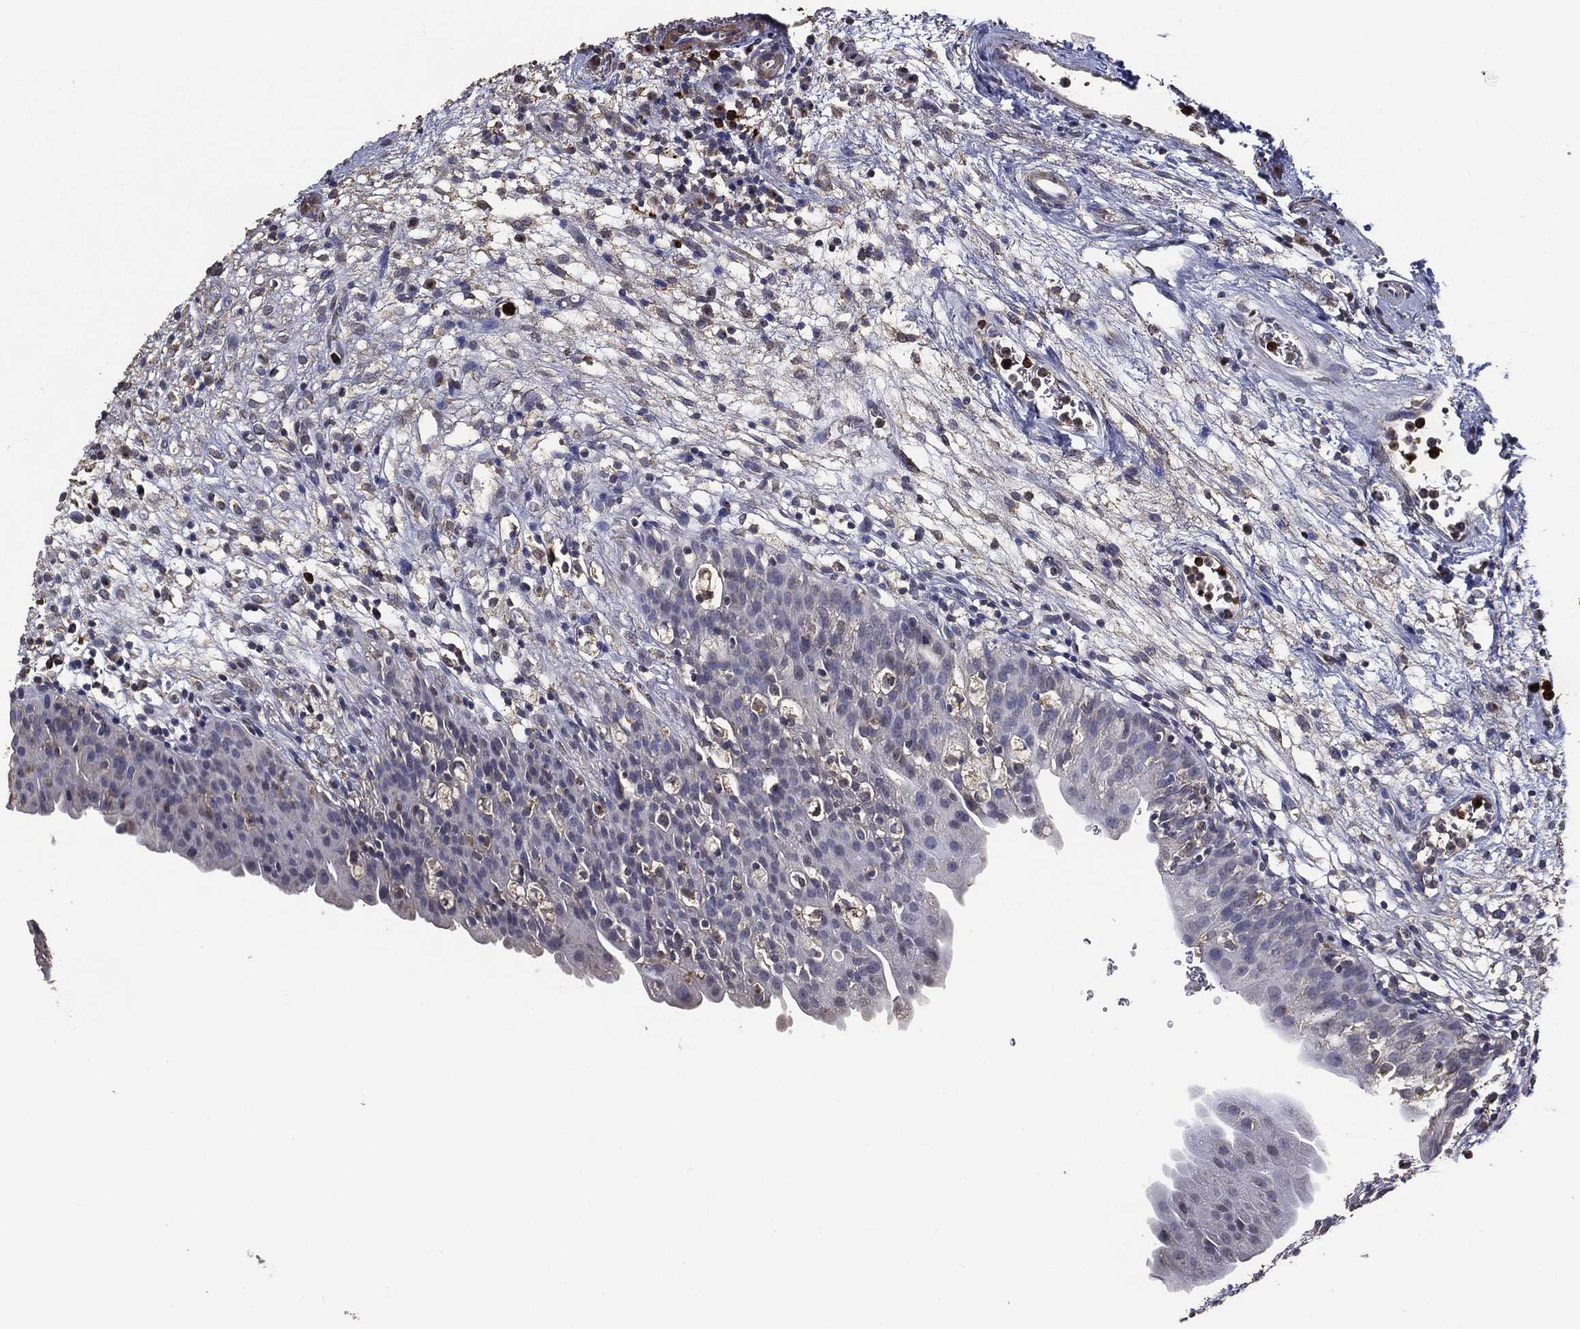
{"staining": {"intensity": "negative", "quantity": "none", "location": "none"}, "tissue": "urinary bladder", "cell_type": "Urothelial cells", "image_type": "normal", "snomed": [{"axis": "morphology", "description": "Normal tissue, NOS"}, {"axis": "topography", "description": "Urinary bladder"}], "caption": "The micrograph demonstrates no staining of urothelial cells in normal urinary bladder.", "gene": "GPR183", "patient": {"sex": "male", "age": 76}}